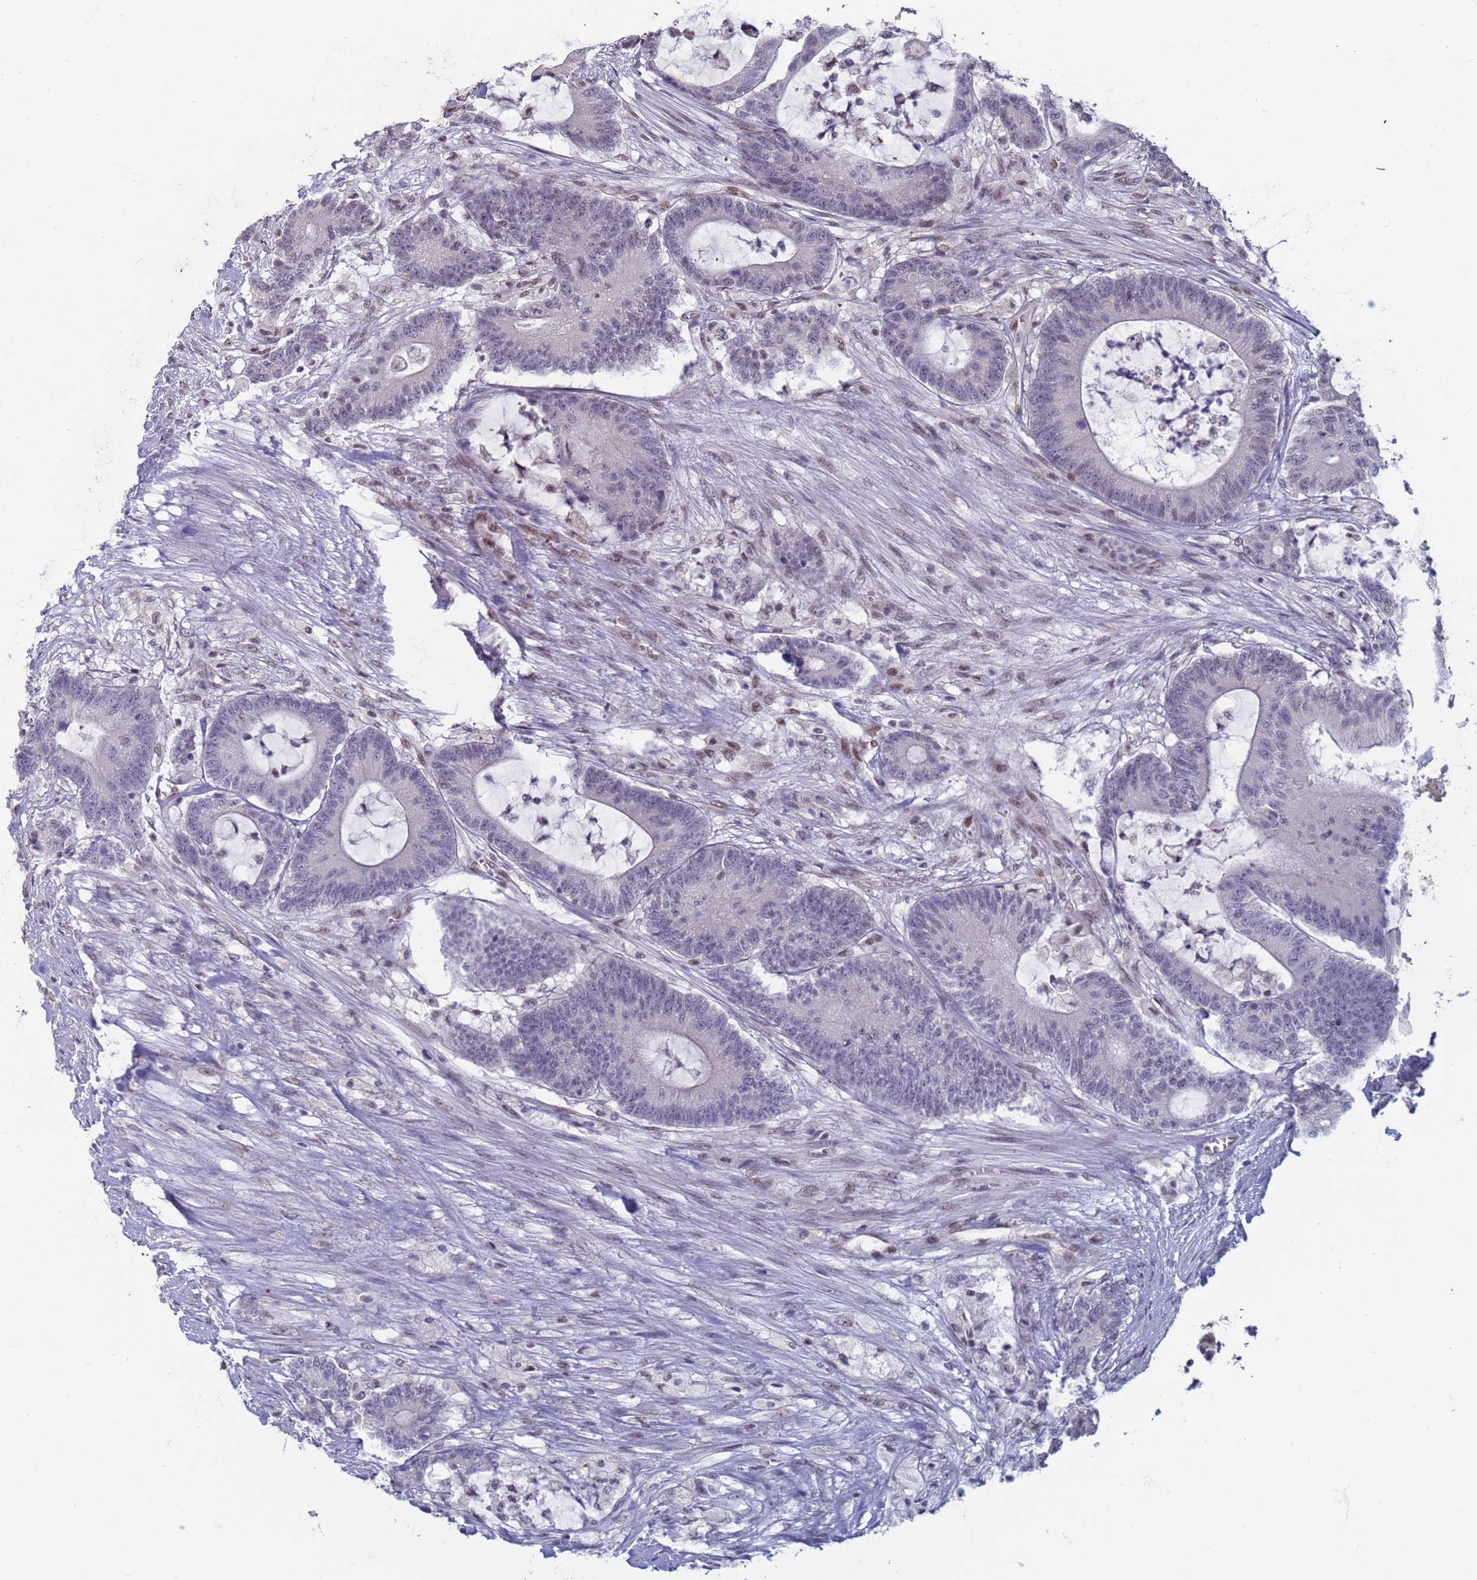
{"staining": {"intensity": "negative", "quantity": "none", "location": "none"}, "tissue": "colorectal cancer", "cell_type": "Tumor cells", "image_type": "cancer", "snomed": [{"axis": "morphology", "description": "Adenocarcinoma, NOS"}, {"axis": "topography", "description": "Colon"}], "caption": "Immunohistochemical staining of human colorectal cancer reveals no significant staining in tumor cells. (DAB (3,3'-diaminobenzidine) IHC, high magnification).", "gene": "SAE1", "patient": {"sex": "female", "age": 84}}